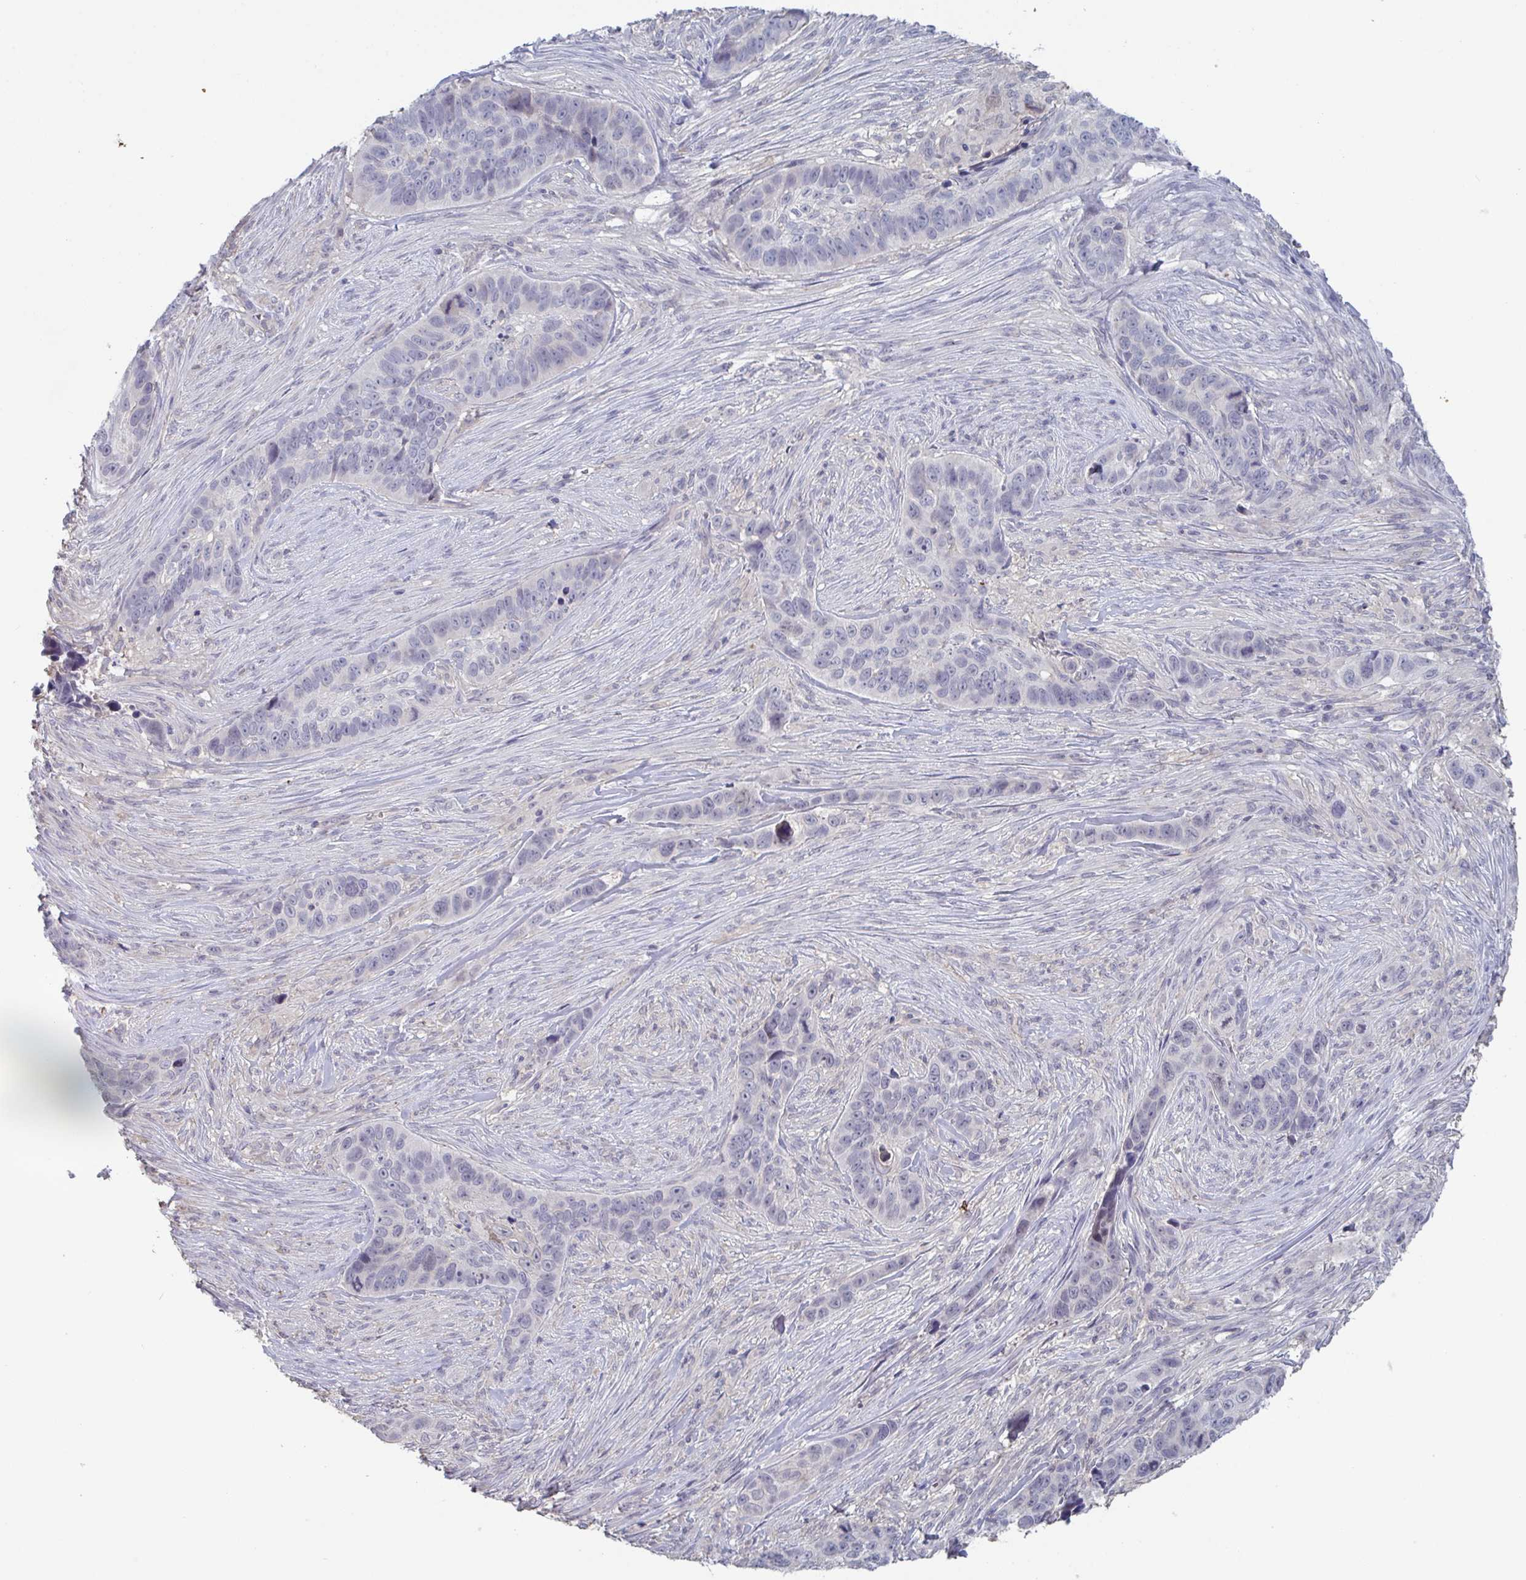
{"staining": {"intensity": "negative", "quantity": "none", "location": "none"}, "tissue": "skin cancer", "cell_type": "Tumor cells", "image_type": "cancer", "snomed": [{"axis": "morphology", "description": "Basal cell carcinoma"}, {"axis": "topography", "description": "Skin"}], "caption": "DAB (3,3'-diaminobenzidine) immunohistochemical staining of skin basal cell carcinoma exhibits no significant positivity in tumor cells.", "gene": "STK26", "patient": {"sex": "female", "age": 82}}